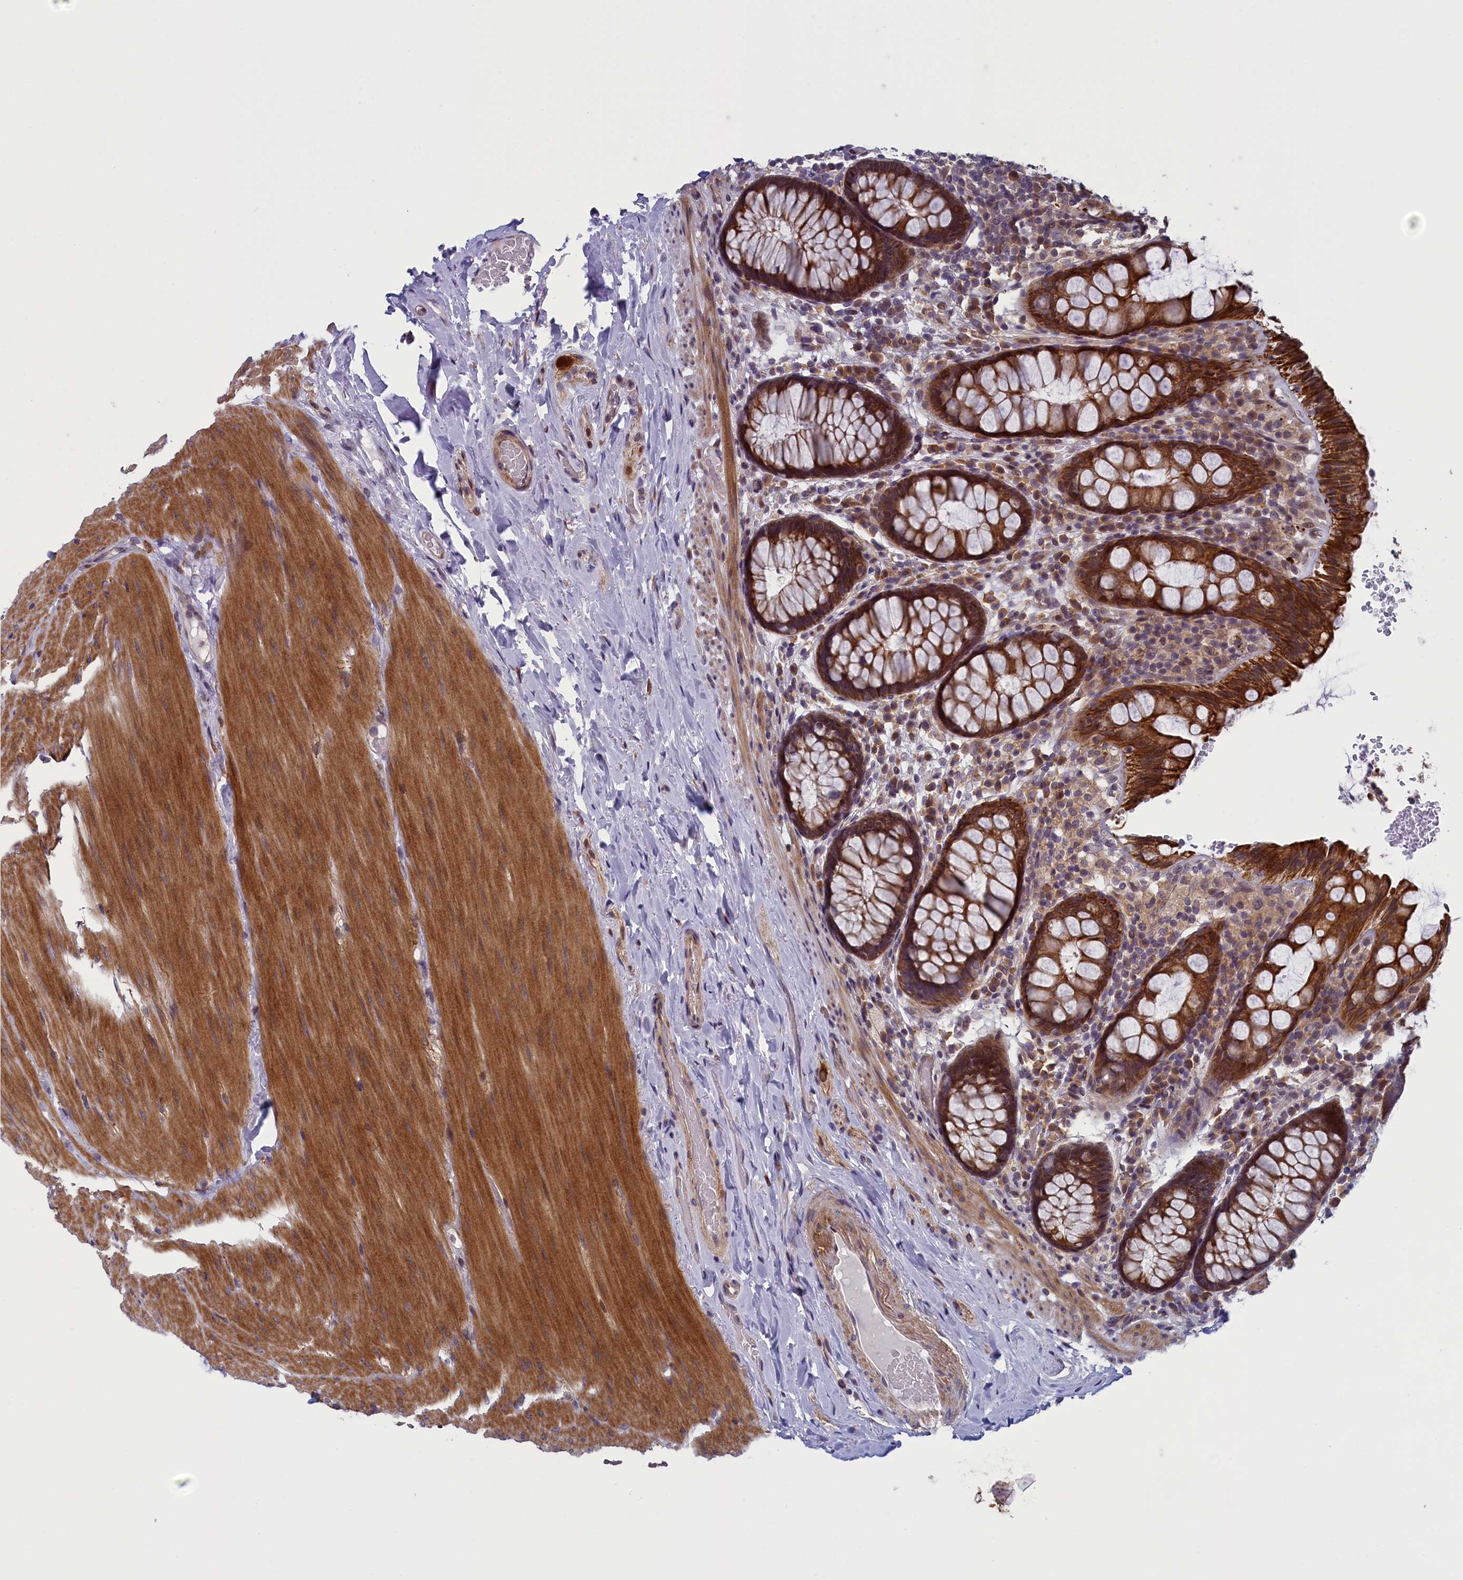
{"staining": {"intensity": "strong", "quantity": ">75%", "location": "cytoplasmic/membranous"}, "tissue": "rectum", "cell_type": "Glandular cells", "image_type": "normal", "snomed": [{"axis": "morphology", "description": "Normal tissue, NOS"}, {"axis": "topography", "description": "Rectum"}], "caption": "High-magnification brightfield microscopy of benign rectum stained with DAB (brown) and counterstained with hematoxylin (blue). glandular cells exhibit strong cytoplasmic/membranous positivity is identified in about>75% of cells.", "gene": "ANKRD39", "patient": {"sex": "male", "age": 83}}